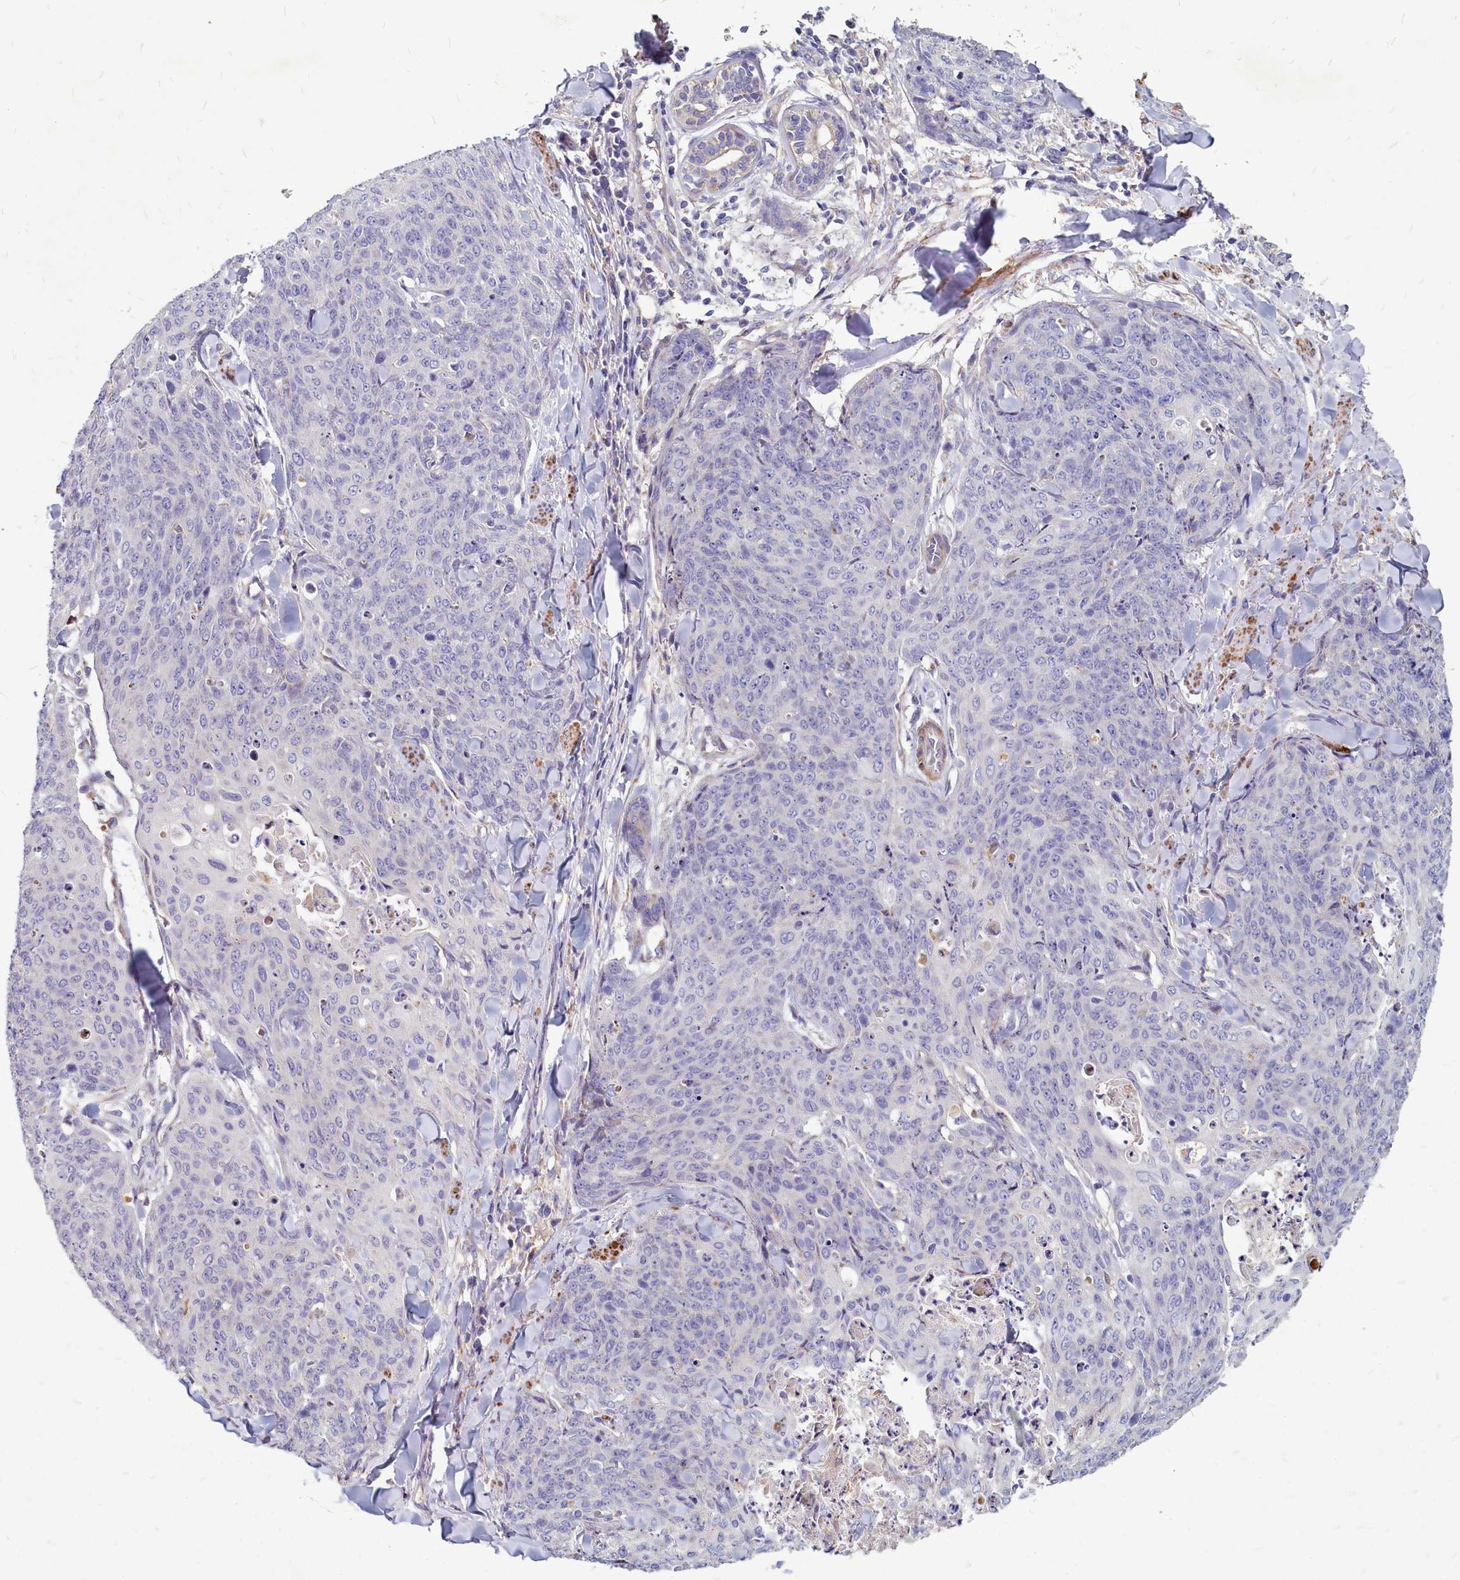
{"staining": {"intensity": "negative", "quantity": "none", "location": "none"}, "tissue": "skin cancer", "cell_type": "Tumor cells", "image_type": "cancer", "snomed": [{"axis": "morphology", "description": "Squamous cell carcinoma, NOS"}, {"axis": "topography", "description": "Skin"}, {"axis": "topography", "description": "Vulva"}], "caption": "A high-resolution photomicrograph shows immunohistochemistry (IHC) staining of squamous cell carcinoma (skin), which displays no significant expression in tumor cells.", "gene": "SMPD4", "patient": {"sex": "female", "age": 85}}